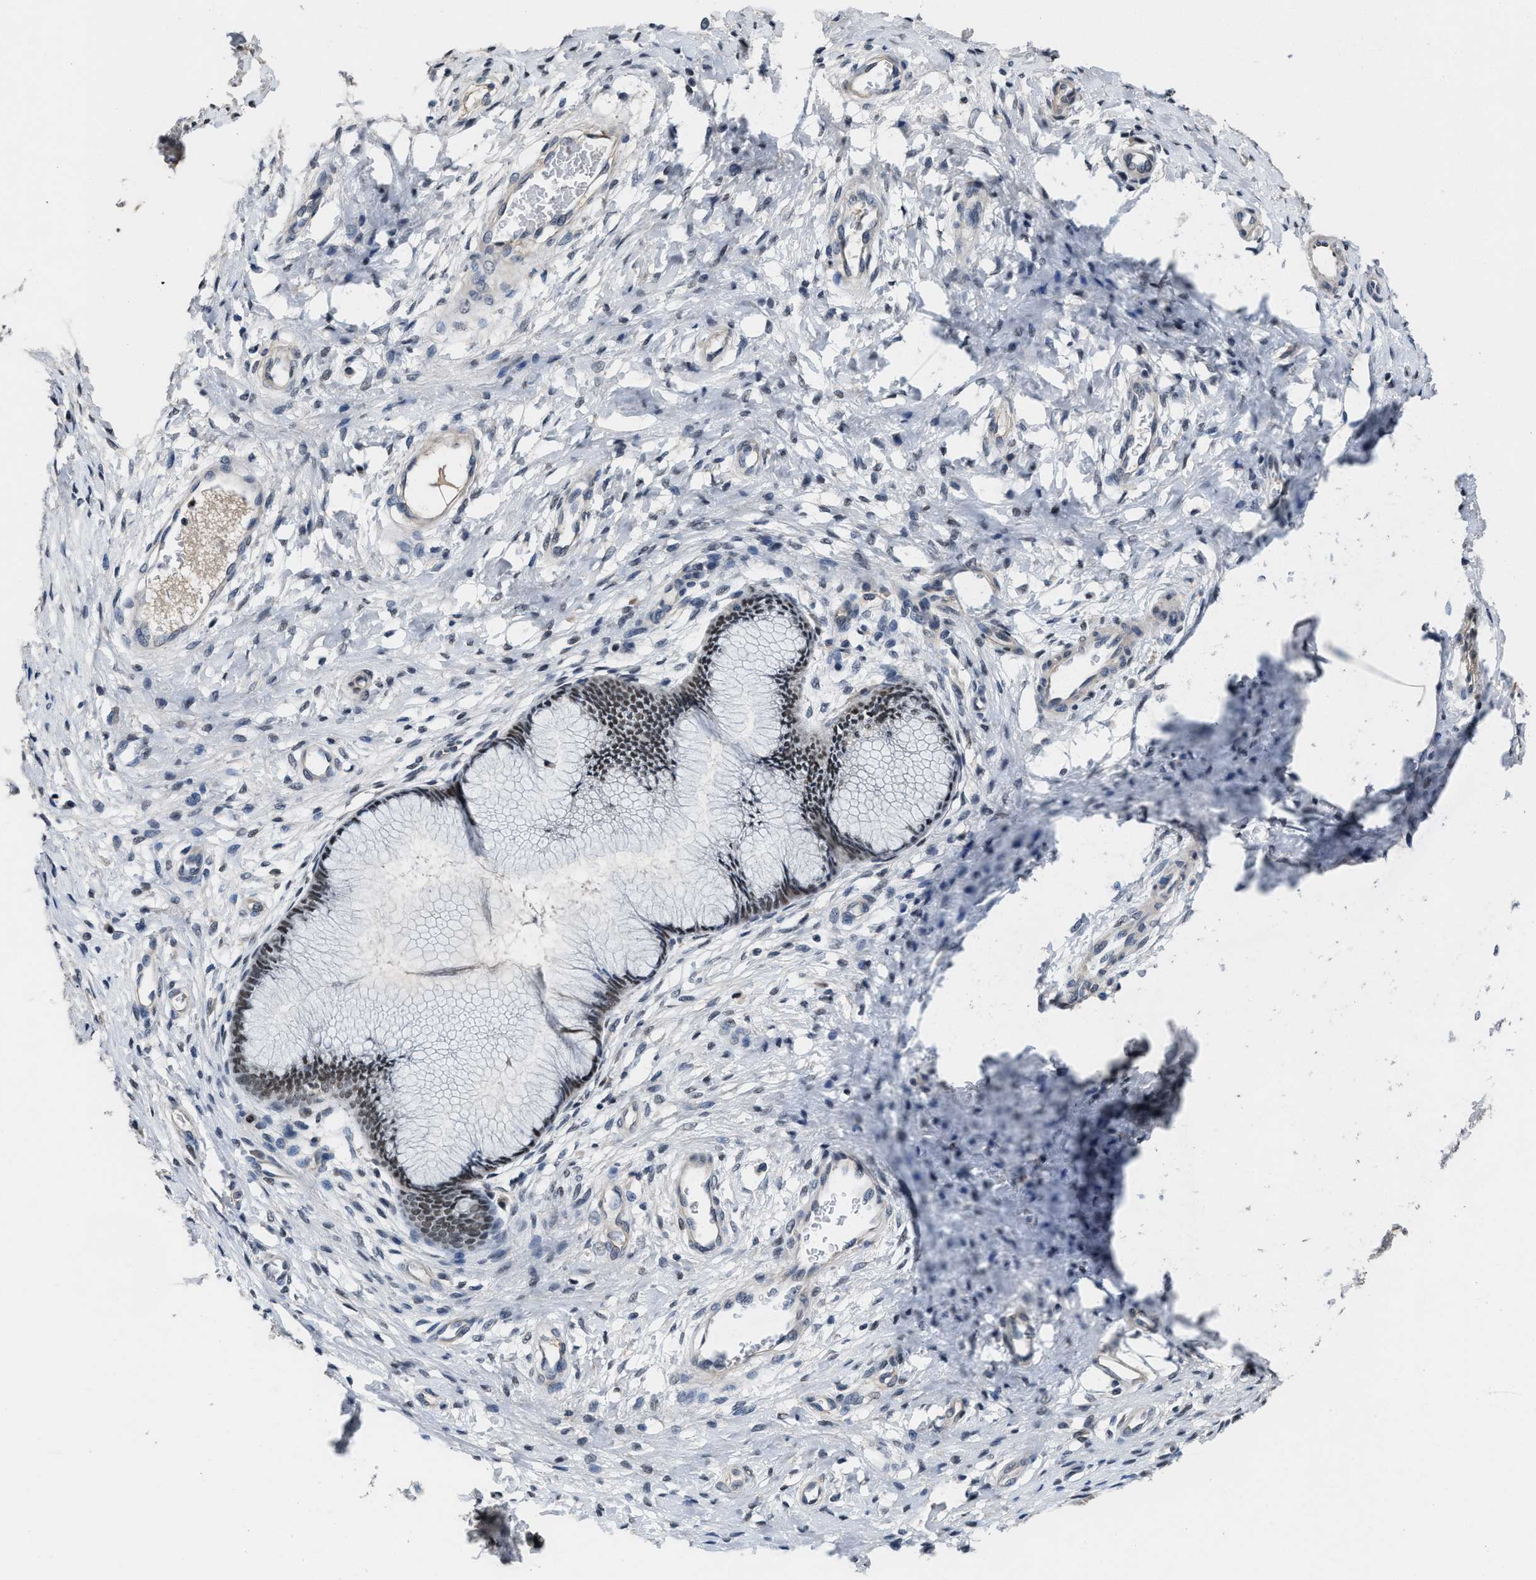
{"staining": {"intensity": "moderate", "quantity": ">75%", "location": "nuclear"}, "tissue": "cervix", "cell_type": "Glandular cells", "image_type": "normal", "snomed": [{"axis": "morphology", "description": "Normal tissue, NOS"}, {"axis": "topography", "description": "Cervix"}], "caption": "Cervix stained with a brown dye demonstrates moderate nuclear positive expression in about >75% of glandular cells.", "gene": "ZNF20", "patient": {"sex": "female", "age": 55}}